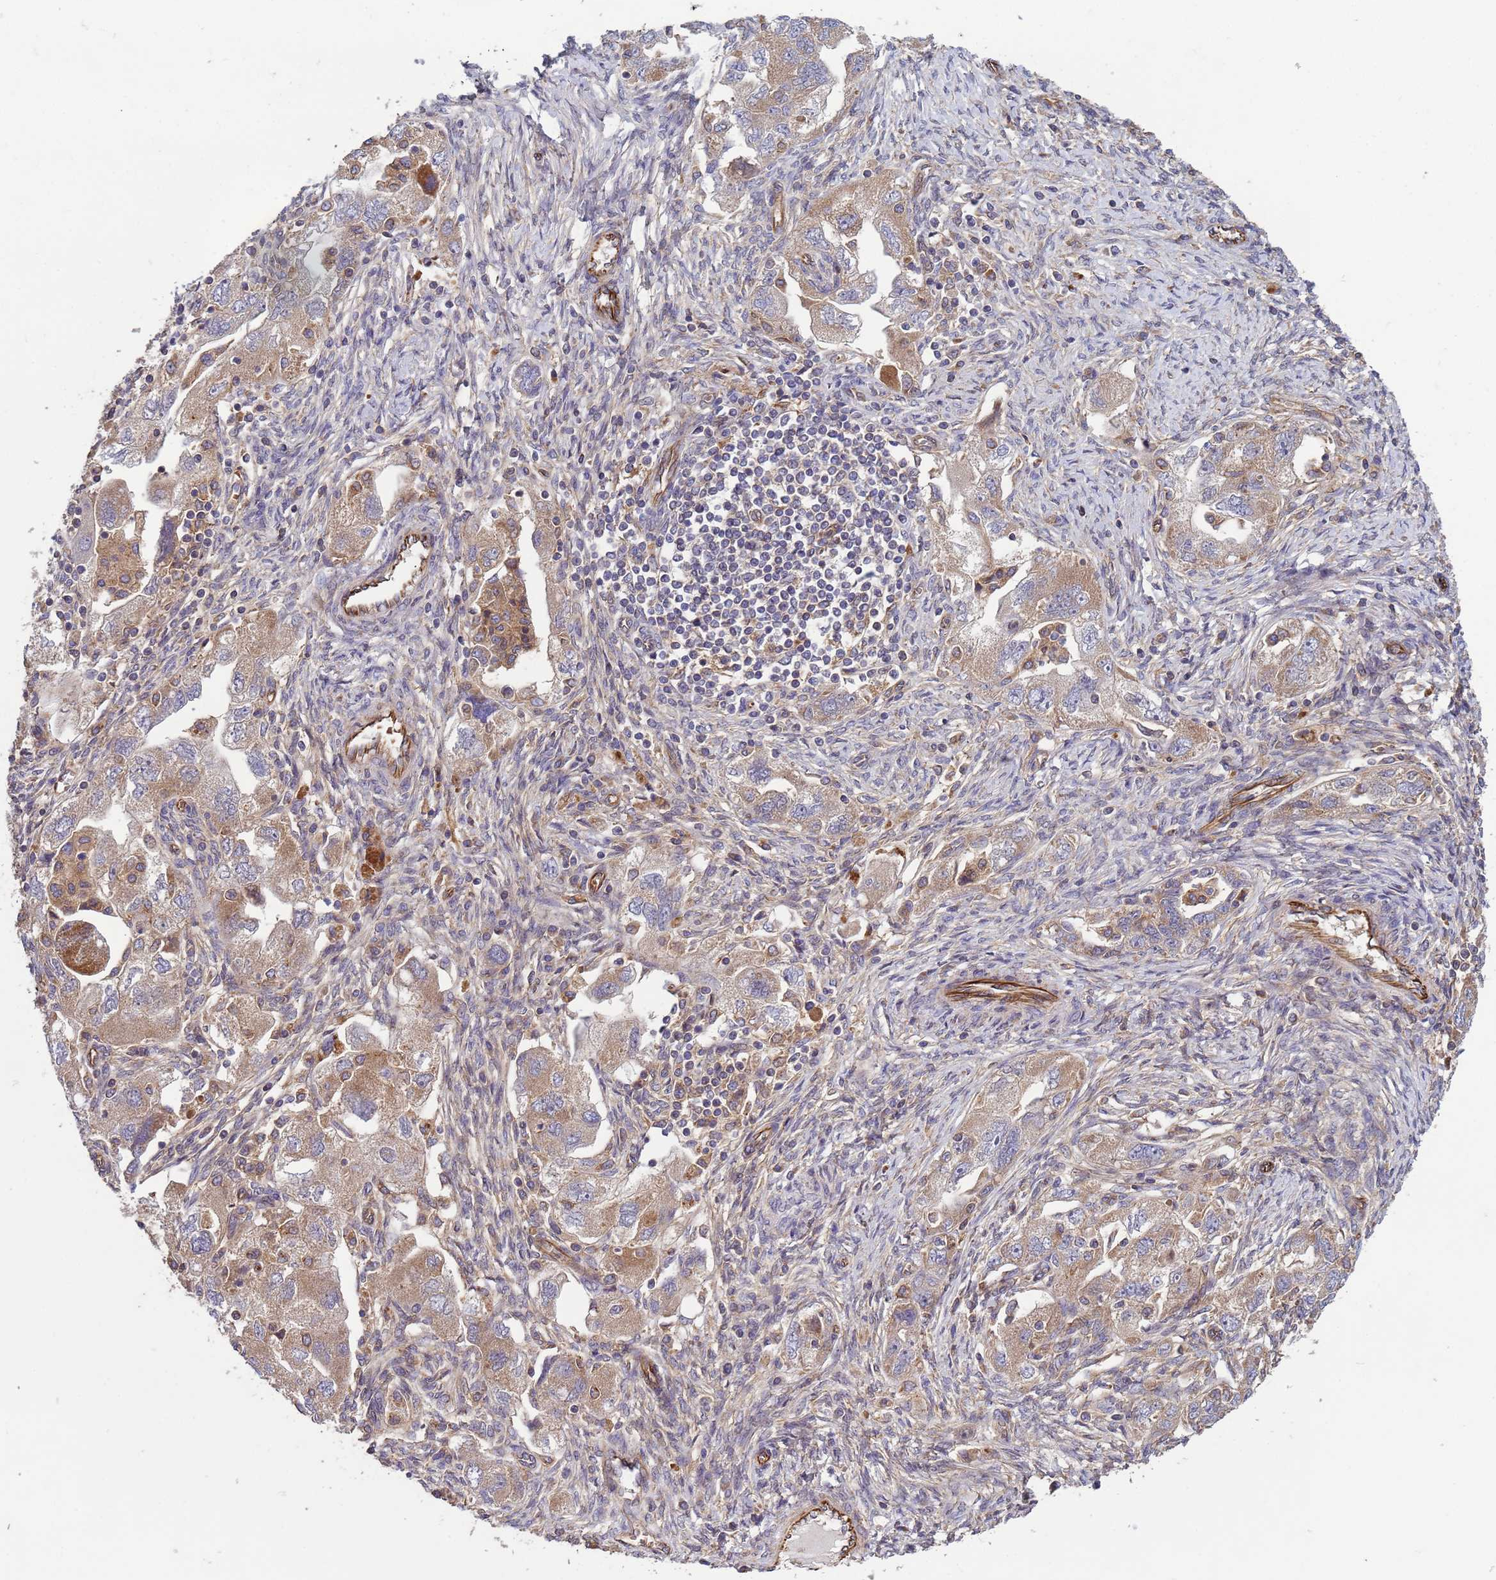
{"staining": {"intensity": "moderate", "quantity": ">75%", "location": "cytoplasmic/membranous"}, "tissue": "ovarian cancer", "cell_type": "Tumor cells", "image_type": "cancer", "snomed": [{"axis": "morphology", "description": "Carcinoma, NOS"}, {"axis": "morphology", "description": "Cystadenocarcinoma, serous, NOS"}, {"axis": "topography", "description": "Ovary"}], "caption": "Serous cystadenocarcinoma (ovarian) stained with a brown dye reveals moderate cytoplasmic/membranous positive staining in about >75% of tumor cells.", "gene": "RAB10", "patient": {"sex": "female", "age": 69}}